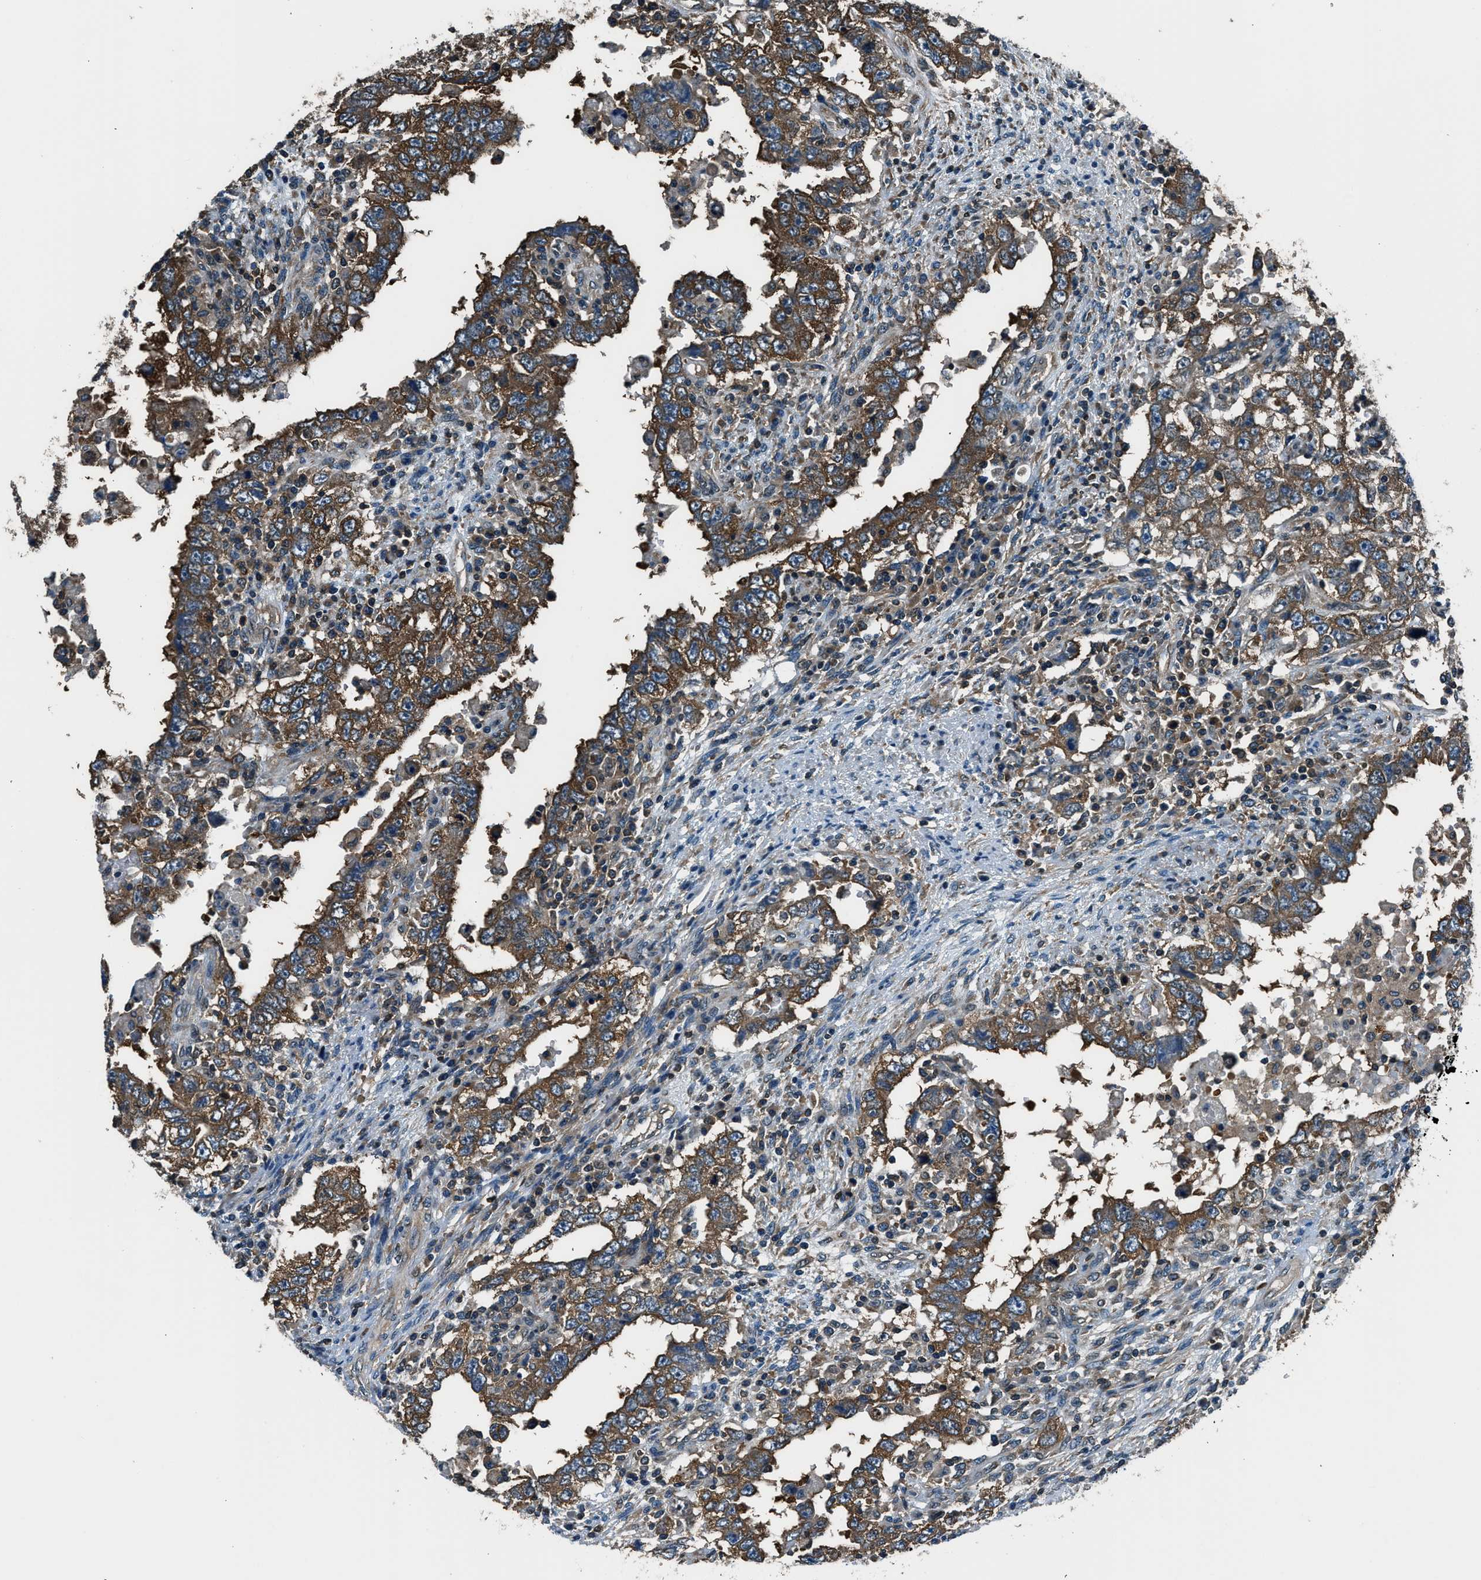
{"staining": {"intensity": "strong", "quantity": ">75%", "location": "cytoplasmic/membranous"}, "tissue": "testis cancer", "cell_type": "Tumor cells", "image_type": "cancer", "snomed": [{"axis": "morphology", "description": "Carcinoma, Embryonal, NOS"}, {"axis": "topography", "description": "Testis"}], "caption": "A brown stain highlights strong cytoplasmic/membranous positivity of a protein in human embryonal carcinoma (testis) tumor cells.", "gene": "ARFGAP2", "patient": {"sex": "male", "age": 26}}